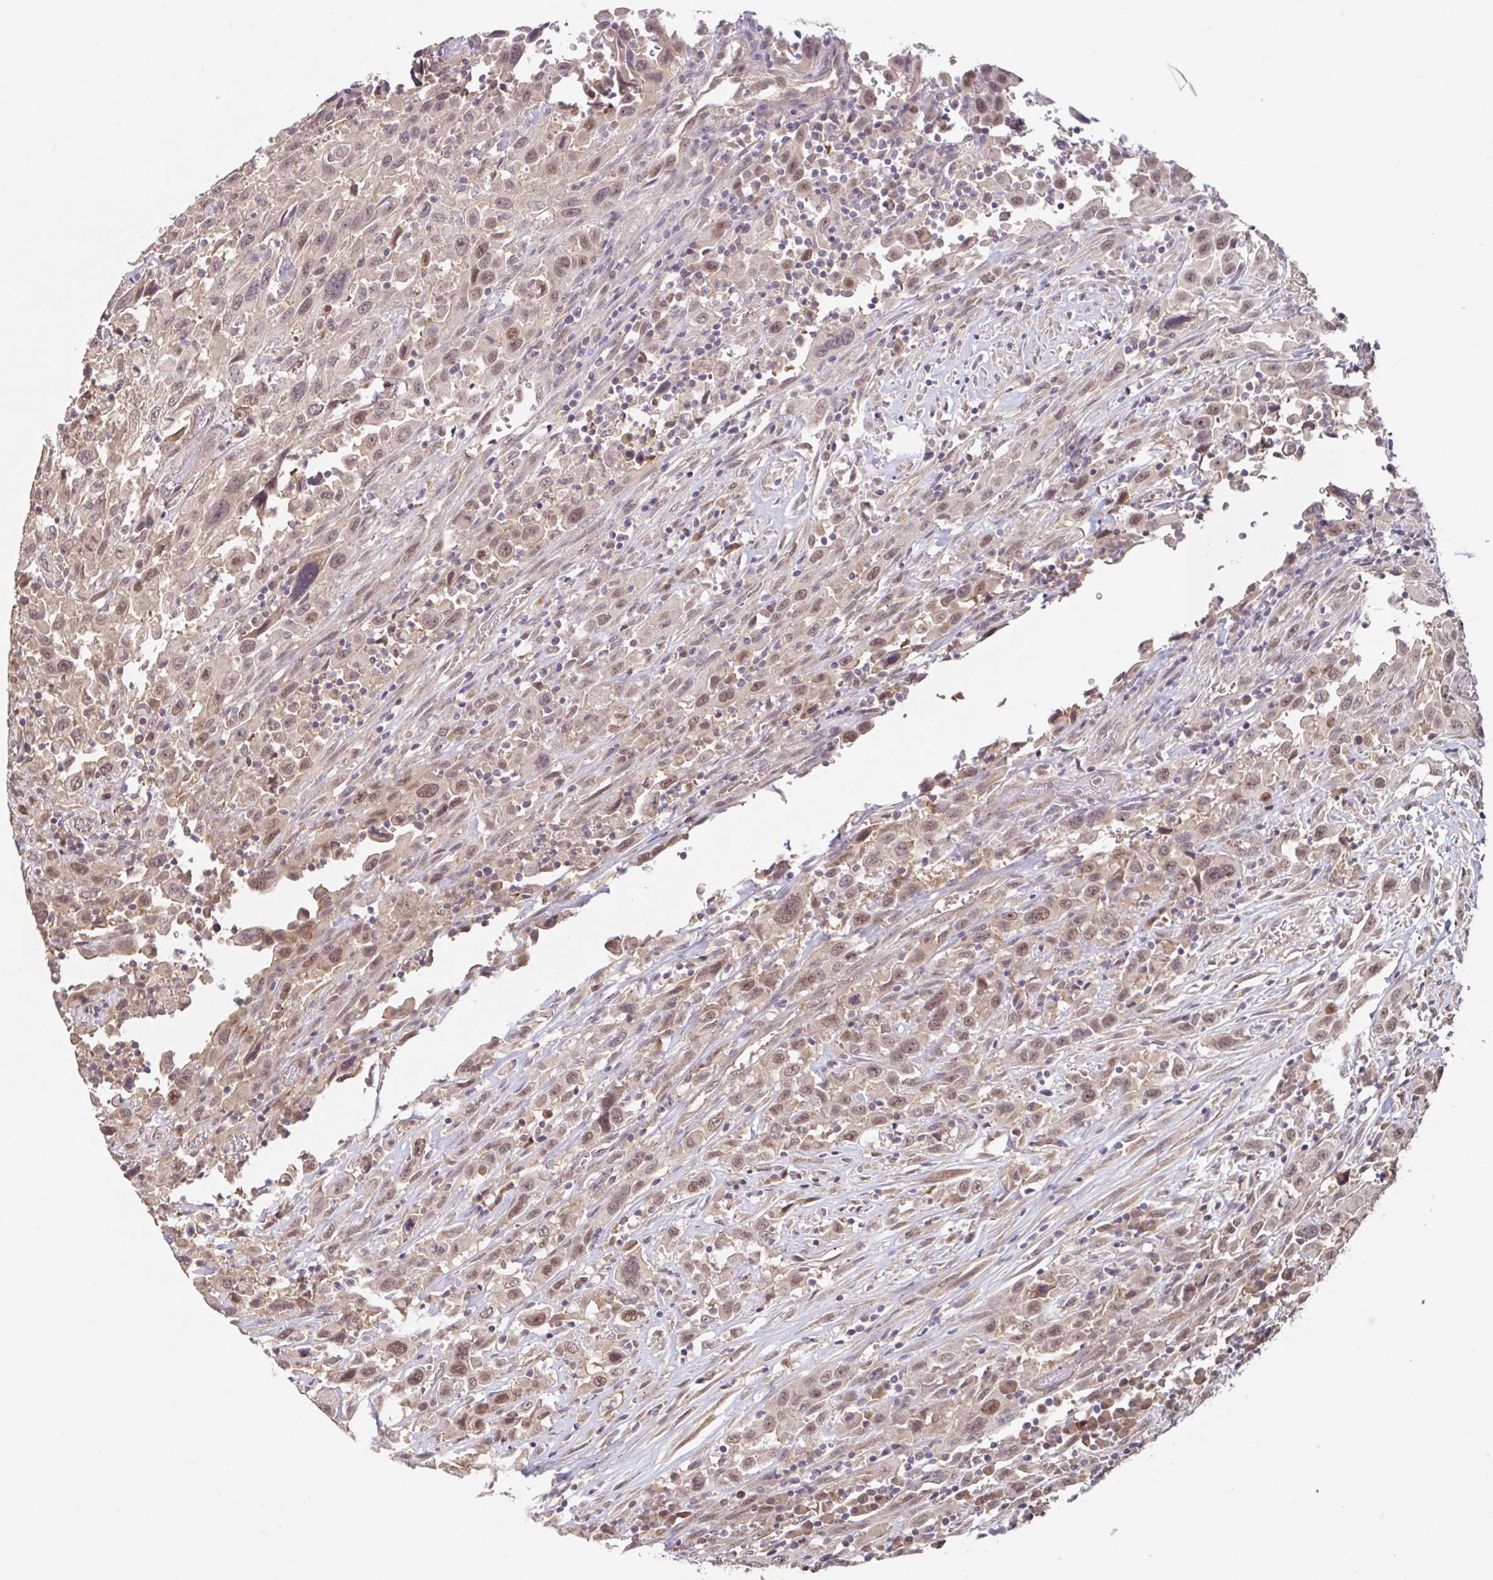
{"staining": {"intensity": "moderate", "quantity": ">75%", "location": "nuclear"}, "tissue": "urothelial cancer", "cell_type": "Tumor cells", "image_type": "cancer", "snomed": [{"axis": "morphology", "description": "Urothelial carcinoma, High grade"}, {"axis": "topography", "description": "Urinary bladder"}], "caption": "Immunohistochemistry (IHC) (DAB (3,3'-diaminobenzidine)) staining of human urothelial carcinoma (high-grade) reveals moderate nuclear protein expression in approximately >75% of tumor cells.", "gene": "STYXL1", "patient": {"sex": "male", "age": 61}}